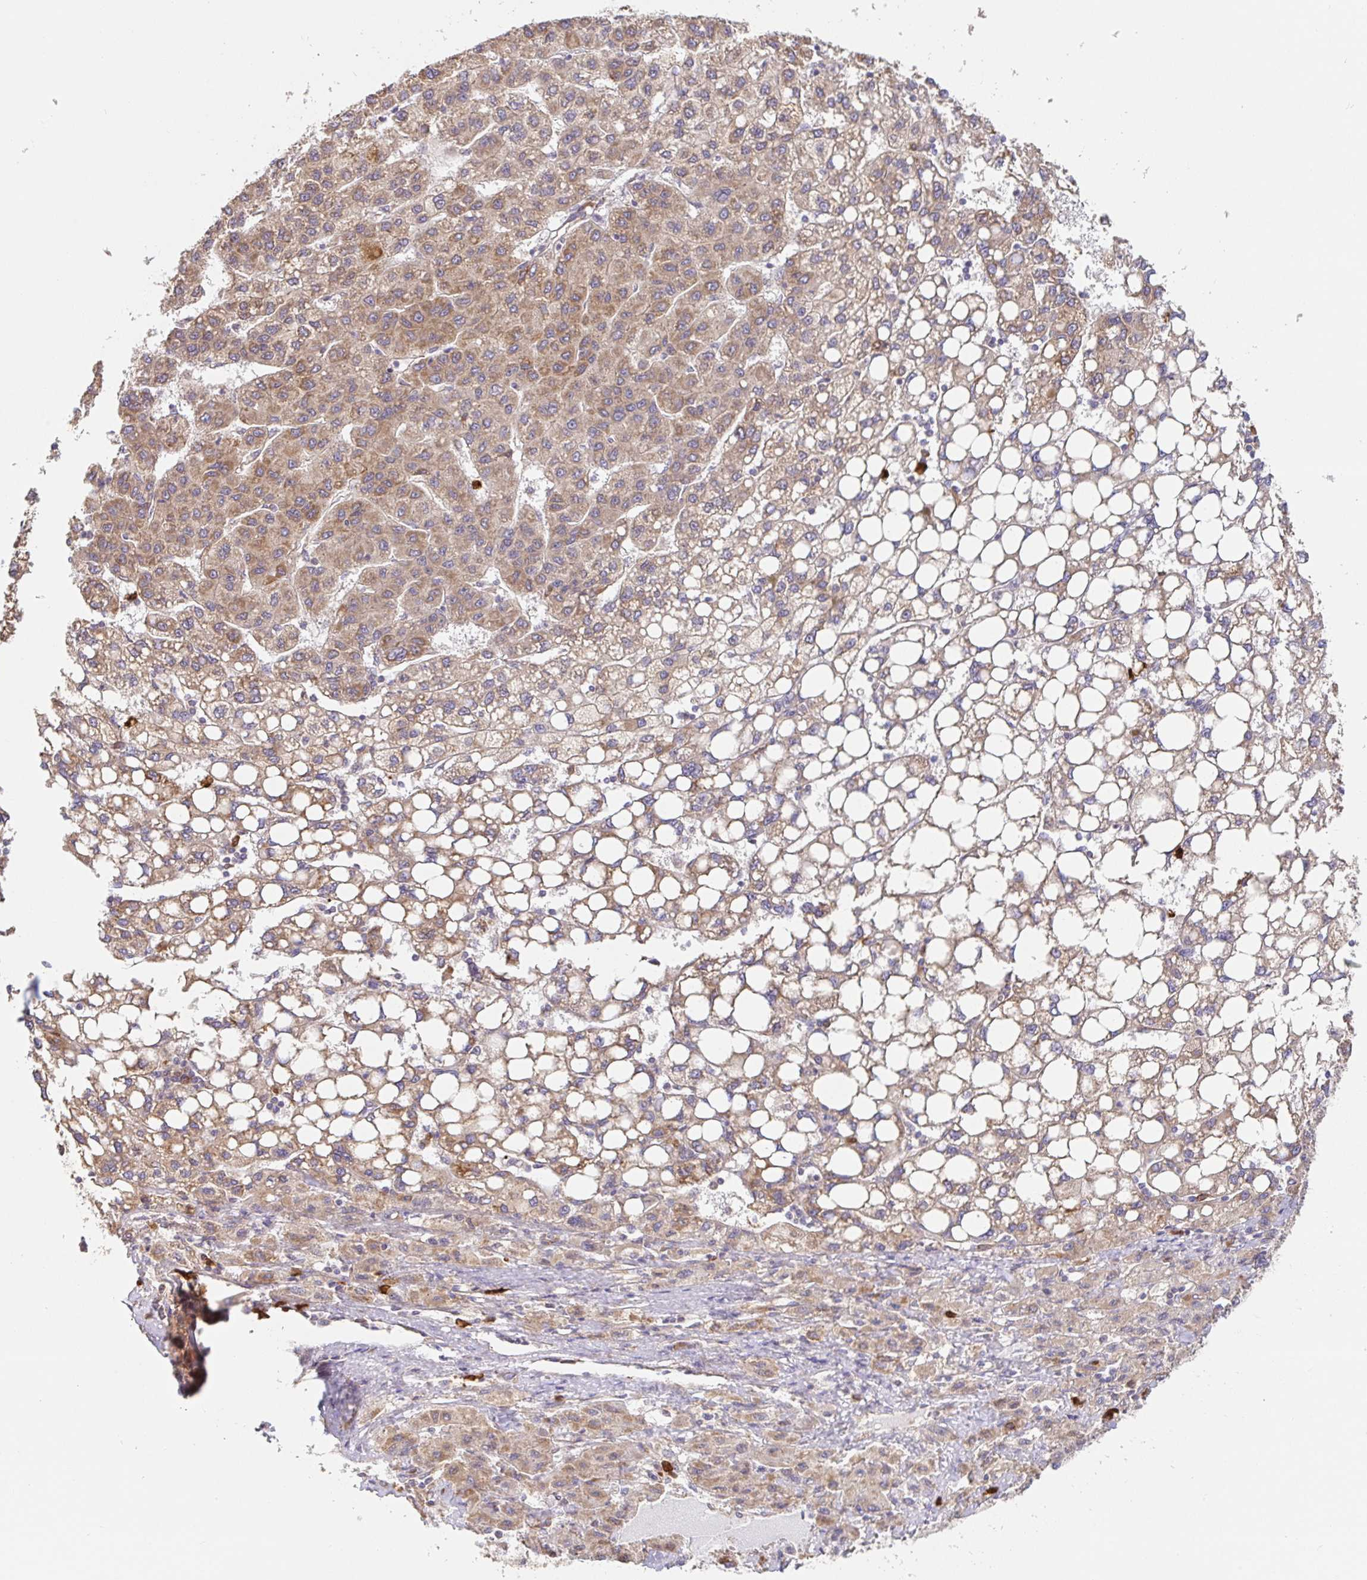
{"staining": {"intensity": "weak", "quantity": ">75%", "location": "cytoplasmic/membranous"}, "tissue": "liver cancer", "cell_type": "Tumor cells", "image_type": "cancer", "snomed": [{"axis": "morphology", "description": "Carcinoma, Hepatocellular, NOS"}, {"axis": "topography", "description": "Liver"}], "caption": "Protein expression analysis of hepatocellular carcinoma (liver) displays weak cytoplasmic/membranous staining in about >75% of tumor cells. (DAB IHC, brown staining for protein, blue staining for nuclei).", "gene": "PDPK1", "patient": {"sex": "female", "age": 82}}